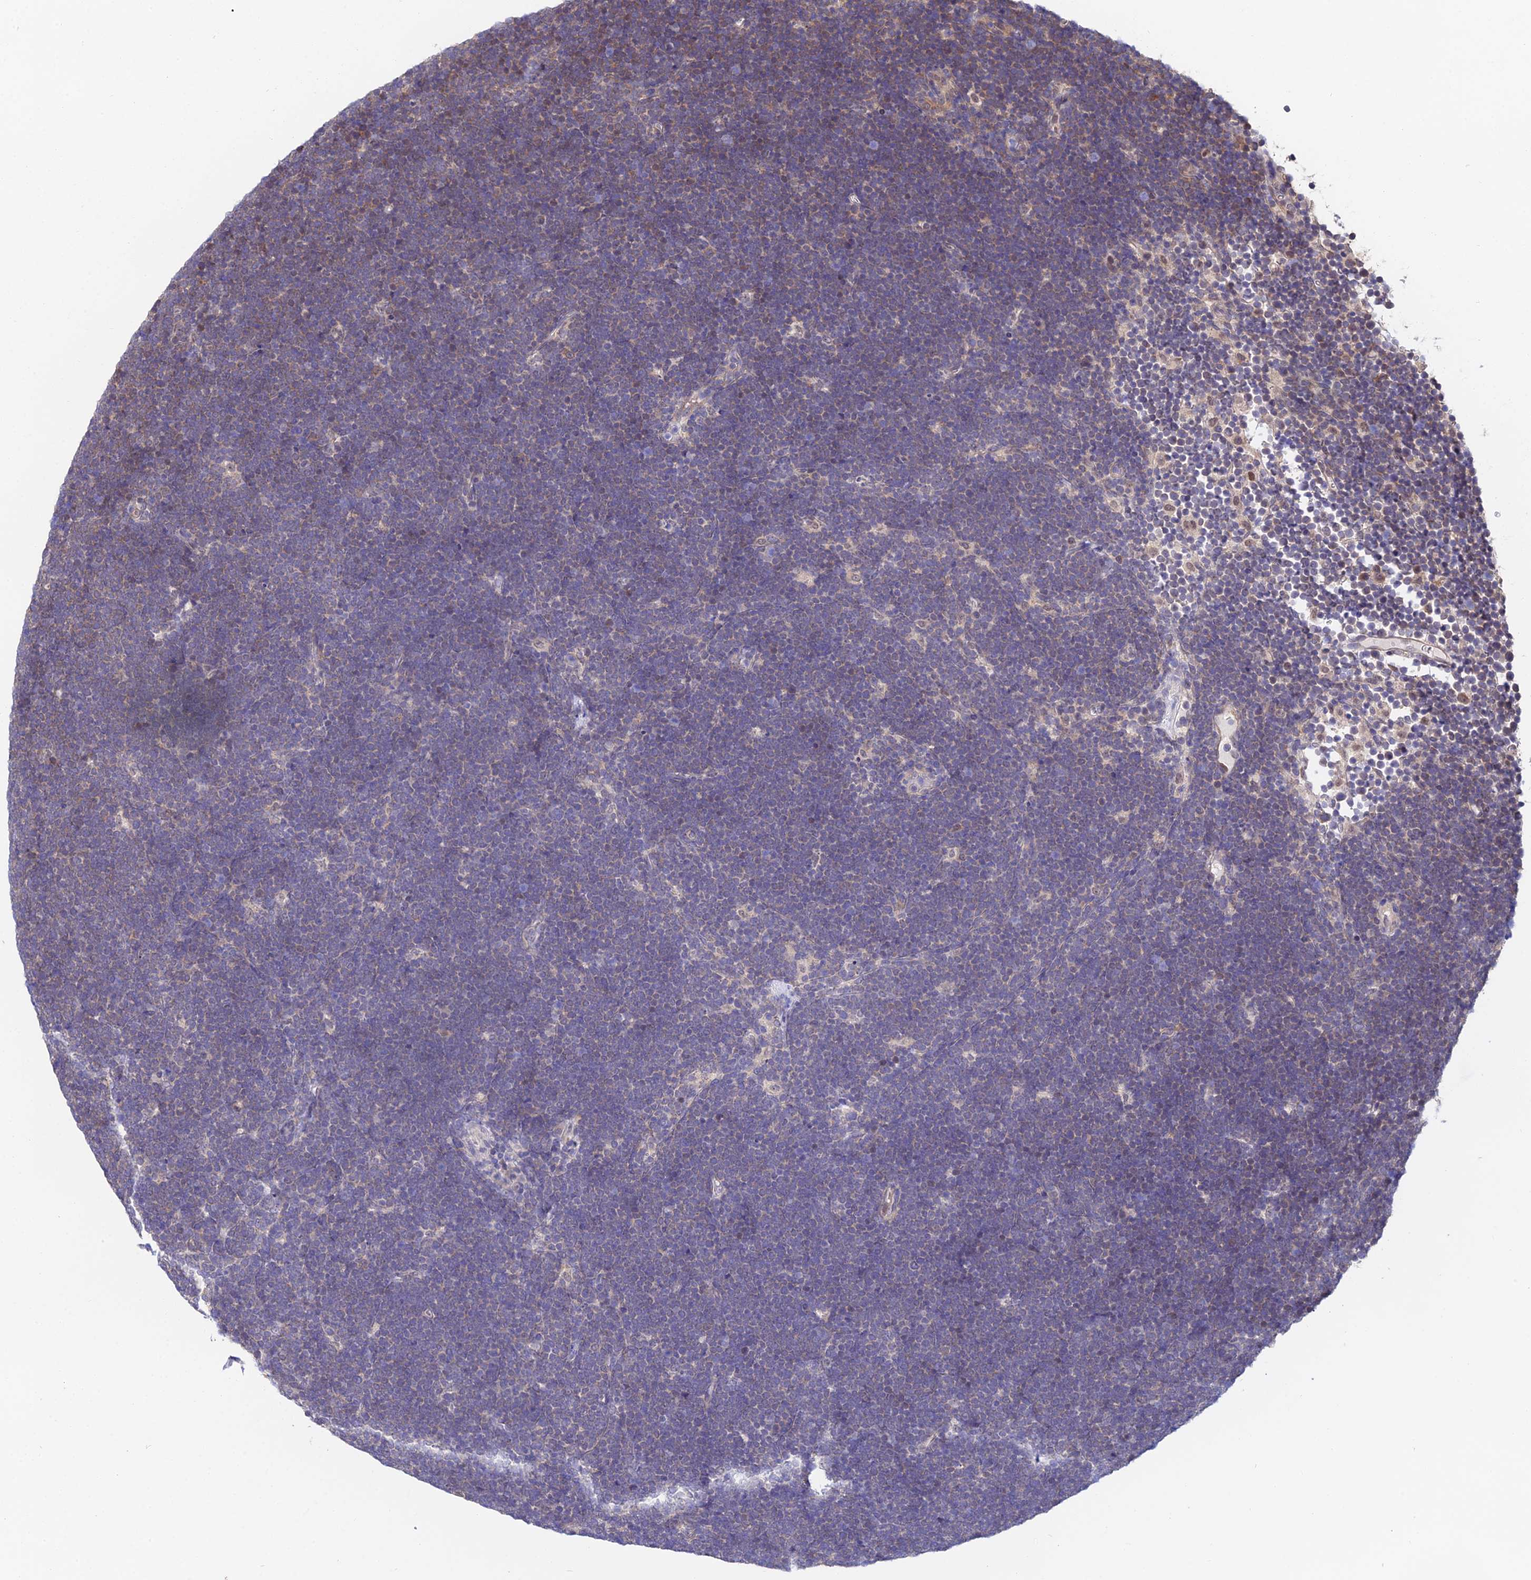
{"staining": {"intensity": "negative", "quantity": "none", "location": "none"}, "tissue": "lymphoma", "cell_type": "Tumor cells", "image_type": "cancer", "snomed": [{"axis": "morphology", "description": "Malignant lymphoma, non-Hodgkin's type, High grade"}, {"axis": "topography", "description": "Lymph node"}], "caption": "High-grade malignant lymphoma, non-Hodgkin's type stained for a protein using IHC reveals no staining tumor cells.", "gene": "INPP4A", "patient": {"sex": "male", "age": 13}}